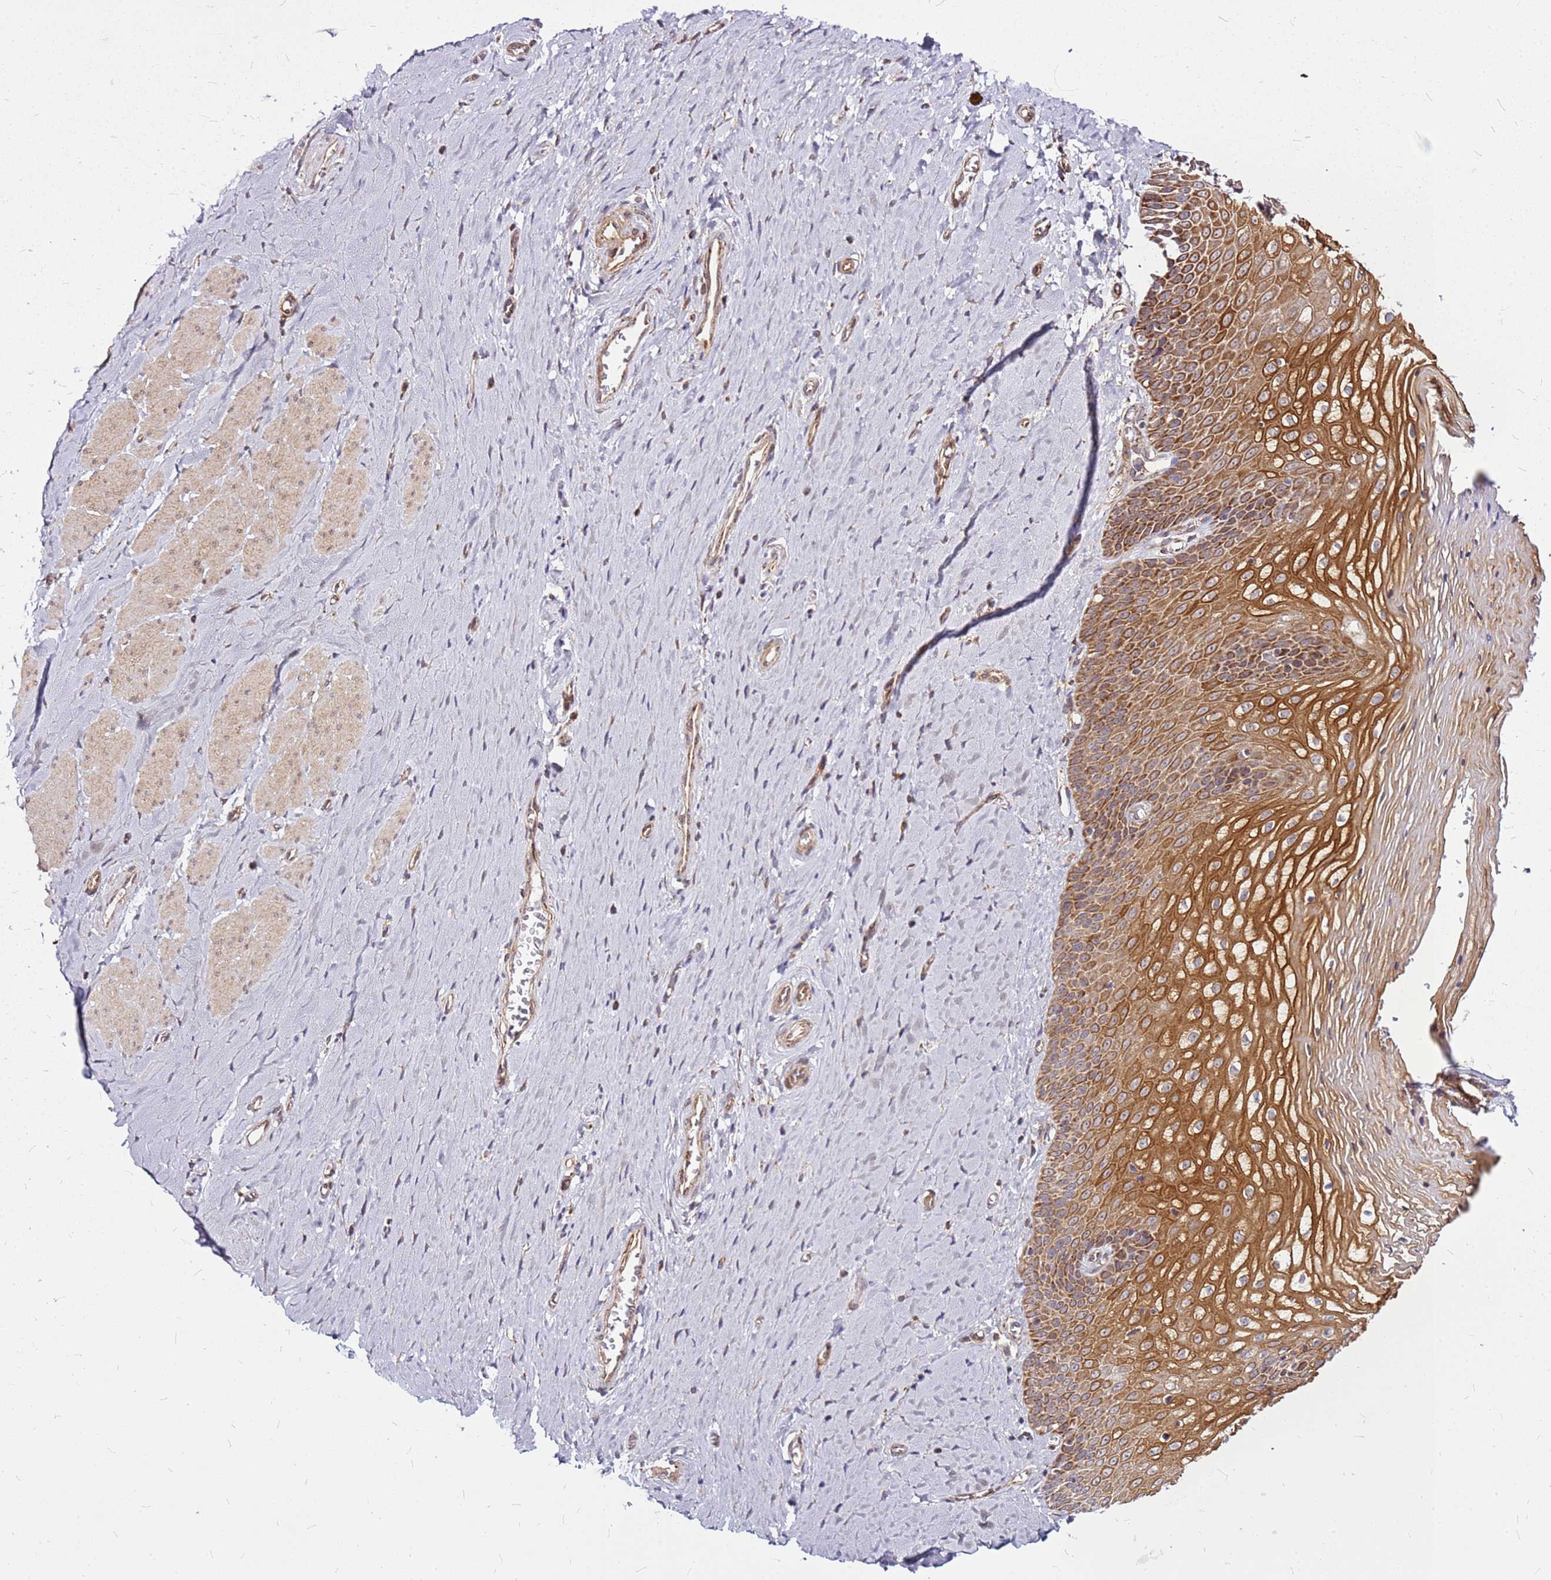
{"staining": {"intensity": "strong", "quantity": ">75%", "location": "cytoplasmic/membranous"}, "tissue": "vagina", "cell_type": "Squamous epithelial cells", "image_type": "normal", "snomed": [{"axis": "morphology", "description": "Normal tissue, NOS"}, {"axis": "topography", "description": "Vagina"}], "caption": "Brown immunohistochemical staining in normal human vagina displays strong cytoplasmic/membranous staining in approximately >75% of squamous epithelial cells.", "gene": "OR51T1", "patient": {"sex": "female", "age": 65}}